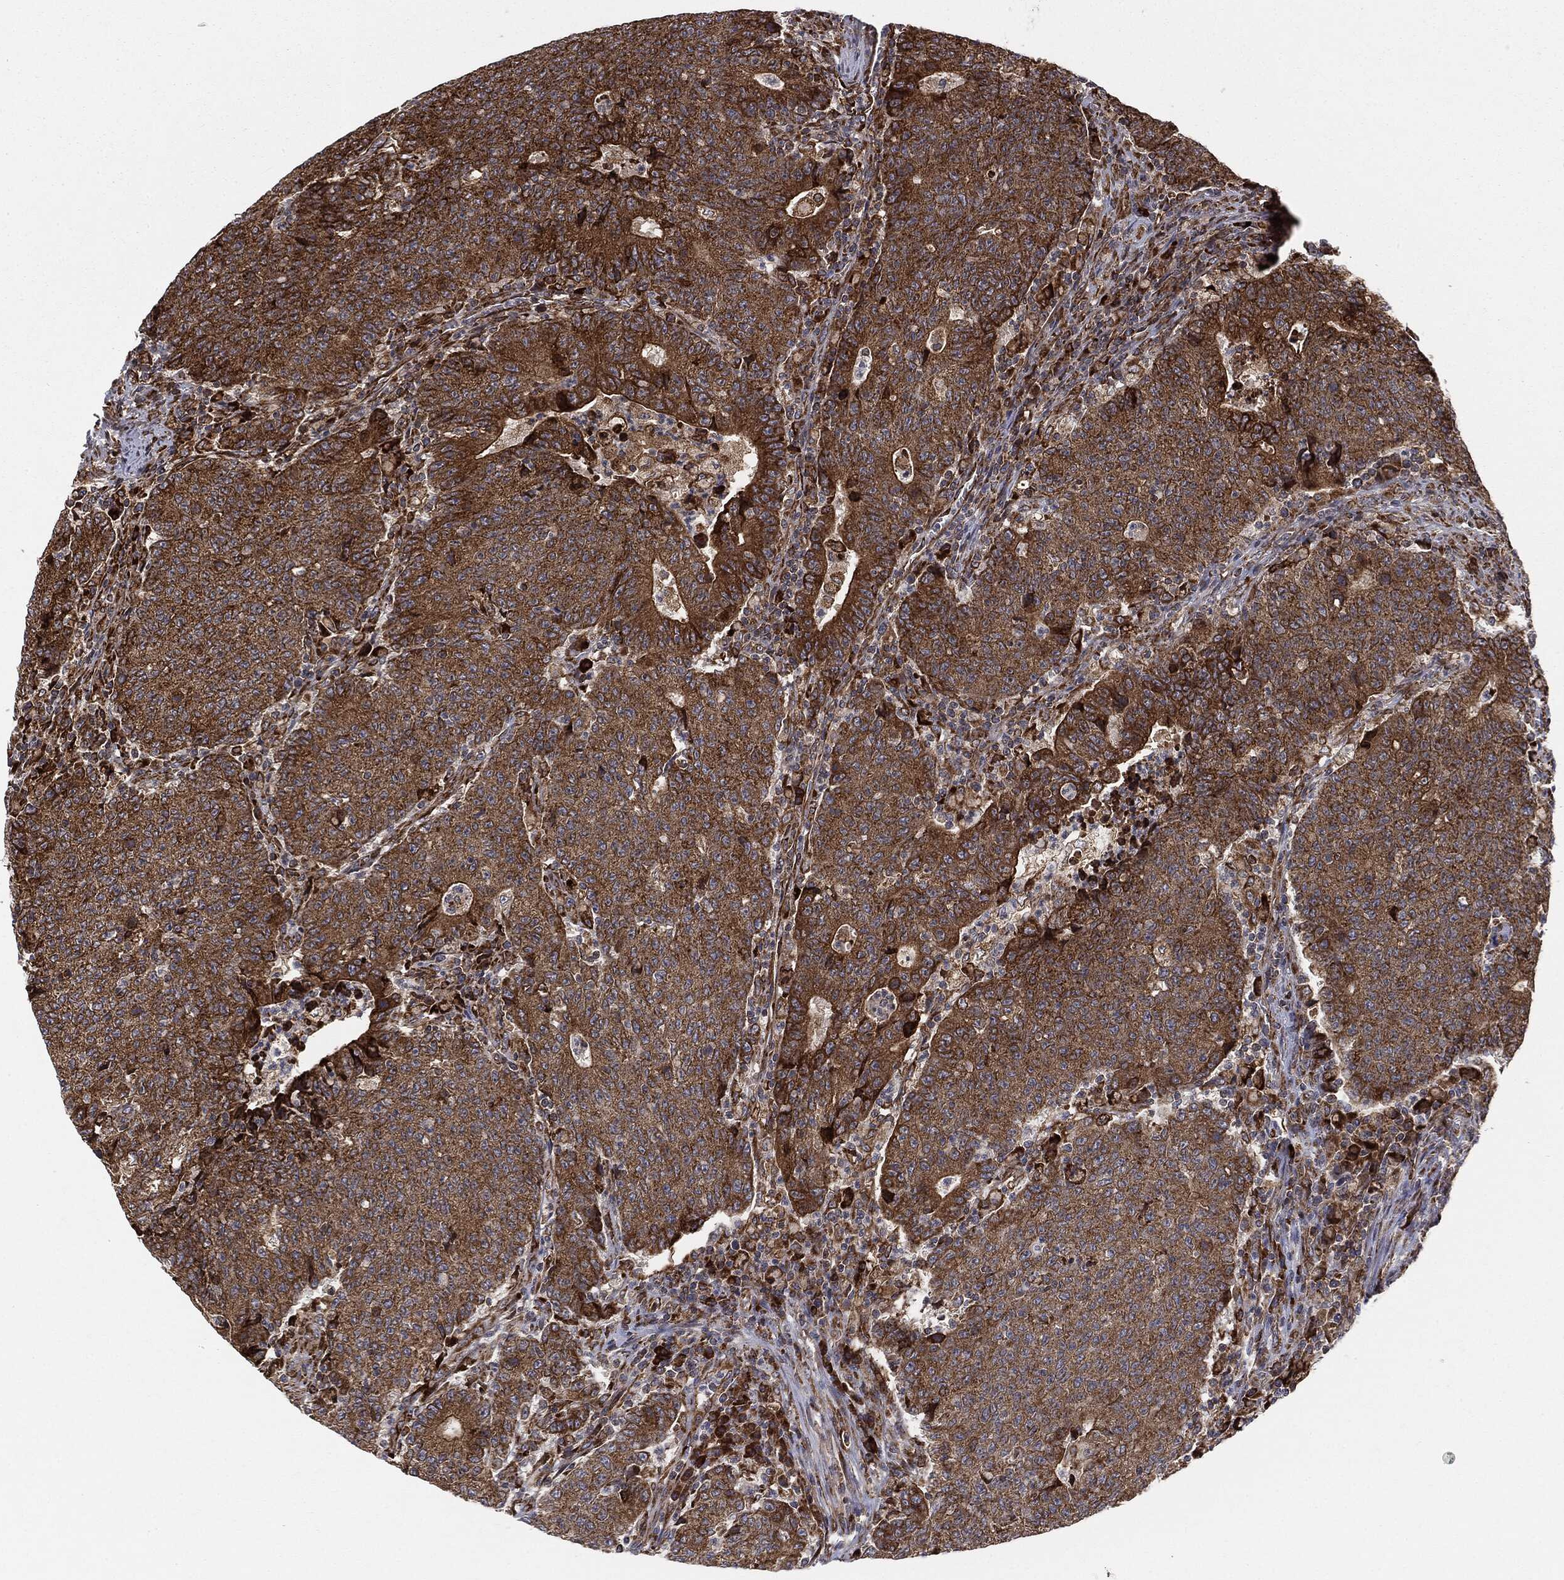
{"staining": {"intensity": "strong", "quantity": ">75%", "location": "cytoplasmic/membranous"}, "tissue": "colorectal cancer", "cell_type": "Tumor cells", "image_type": "cancer", "snomed": [{"axis": "morphology", "description": "Adenocarcinoma, NOS"}, {"axis": "topography", "description": "Colon"}], "caption": "Immunohistochemistry staining of colorectal cancer, which demonstrates high levels of strong cytoplasmic/membranous staining in about >75% of tumor cells indicating strong cytoplasmic/membranous protein expression. The staining was performed using DAB (3,3'-diaminobenzidine) (brown) for protein detection and nuclei were counterstained in hematoxylin (blue).", "gene": "CYLD", "patient": {"sex": "female", "age": 75}}